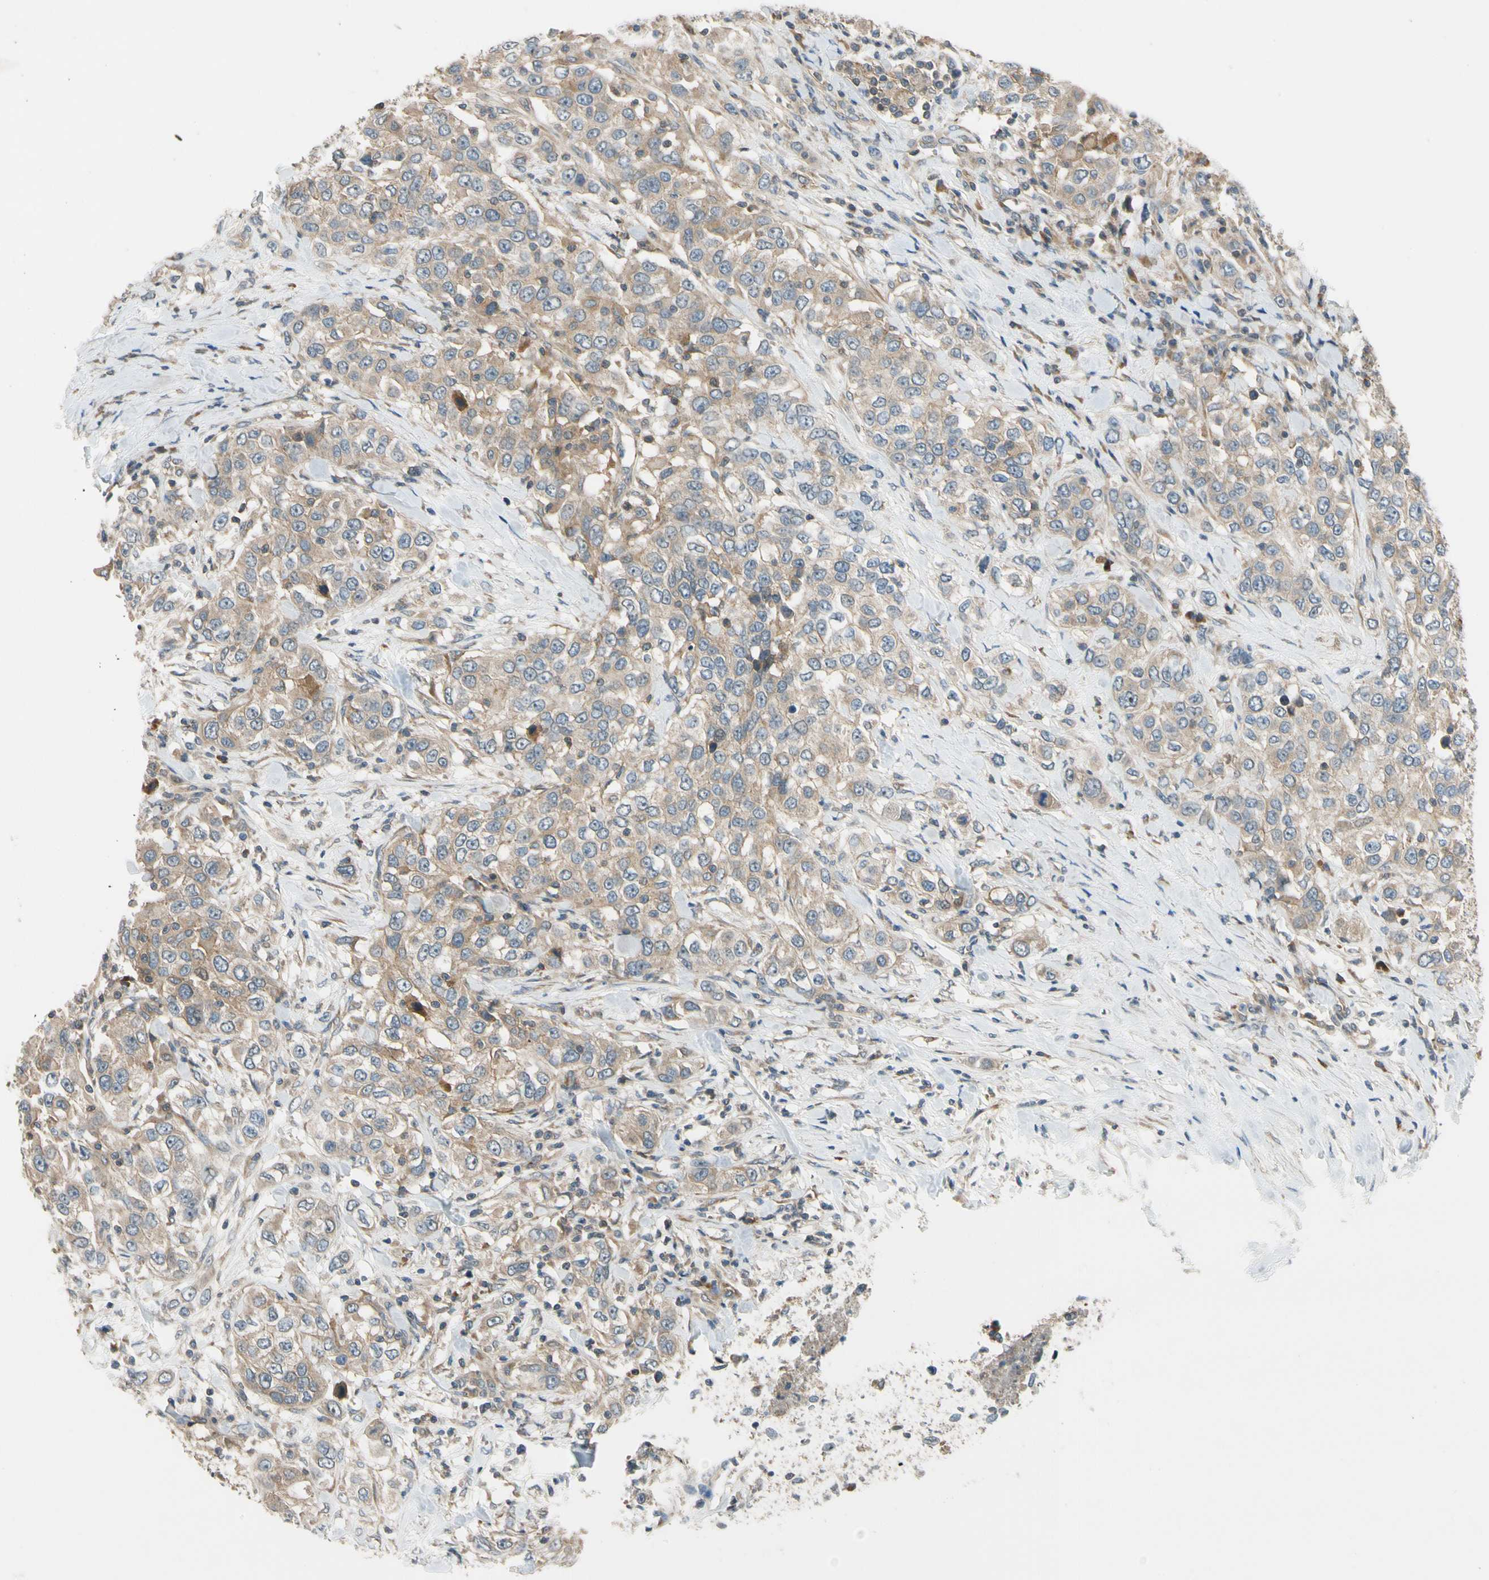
{"staining": {"intensity": "weak", "quantity": ">75%", "location": "cytoplasmic/membranous"}, "tissue": "urothelial cancer", "cell_type": "Tumor cells", "image_type": "cancer", "snomed": [{"axis": "morphology", "description": "Urothelial carcinoma, High grade"}, {"axis": "topography", "description": "Urinary bladder"}], "caption": "Immunohistochemistry (IHC) staining of urothelial cancer, which displays low levels of weak cytoplasmic/membranous expression in approximately >75% of tumor cells indicating weak cytoplasmic/membranous protein staining. The staining was performed using DAB (brown) for protein detection and nuclei were counterstained in hematoxylin (blue).", "gene": "MST1R", "patient": {"sex": "female", "age": 80}}